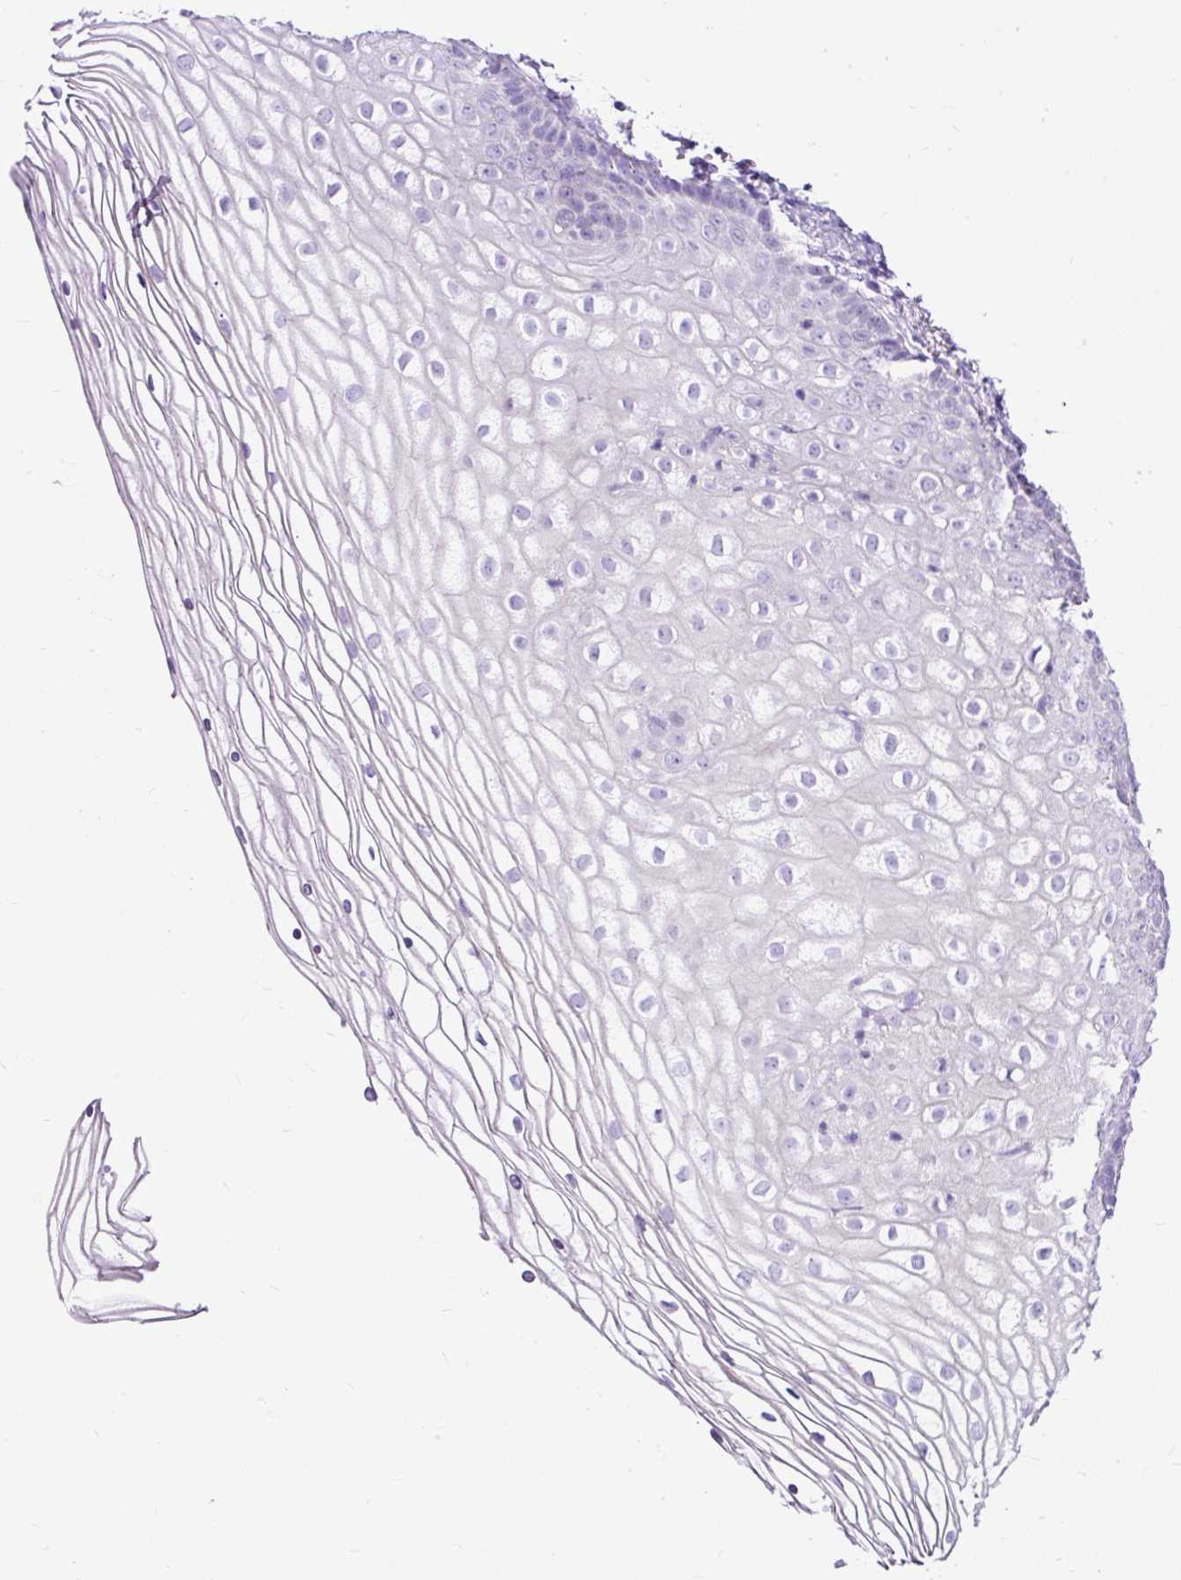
{"staining": {"intensity": "negative", "quantity": "none", "location": "none"}, "tissue": "vagina", "cell_type": "Squamous epithelial cells", "image_type": "normal", "snomed": [{"axis": "morphology", "description": "Normal tissue, NOS"}, {"axis": "topography", "description": "Vagina"}], "caption": "An immunohistochemistry (IHC) photomicrograph of benign vagina is shown. There is no staining in squamous epithelial cells of vagina. (IHC, brightfield microscopy, high magnification).", "gene": "STOX2", "patient": {"sex": "female", "age": 56}}